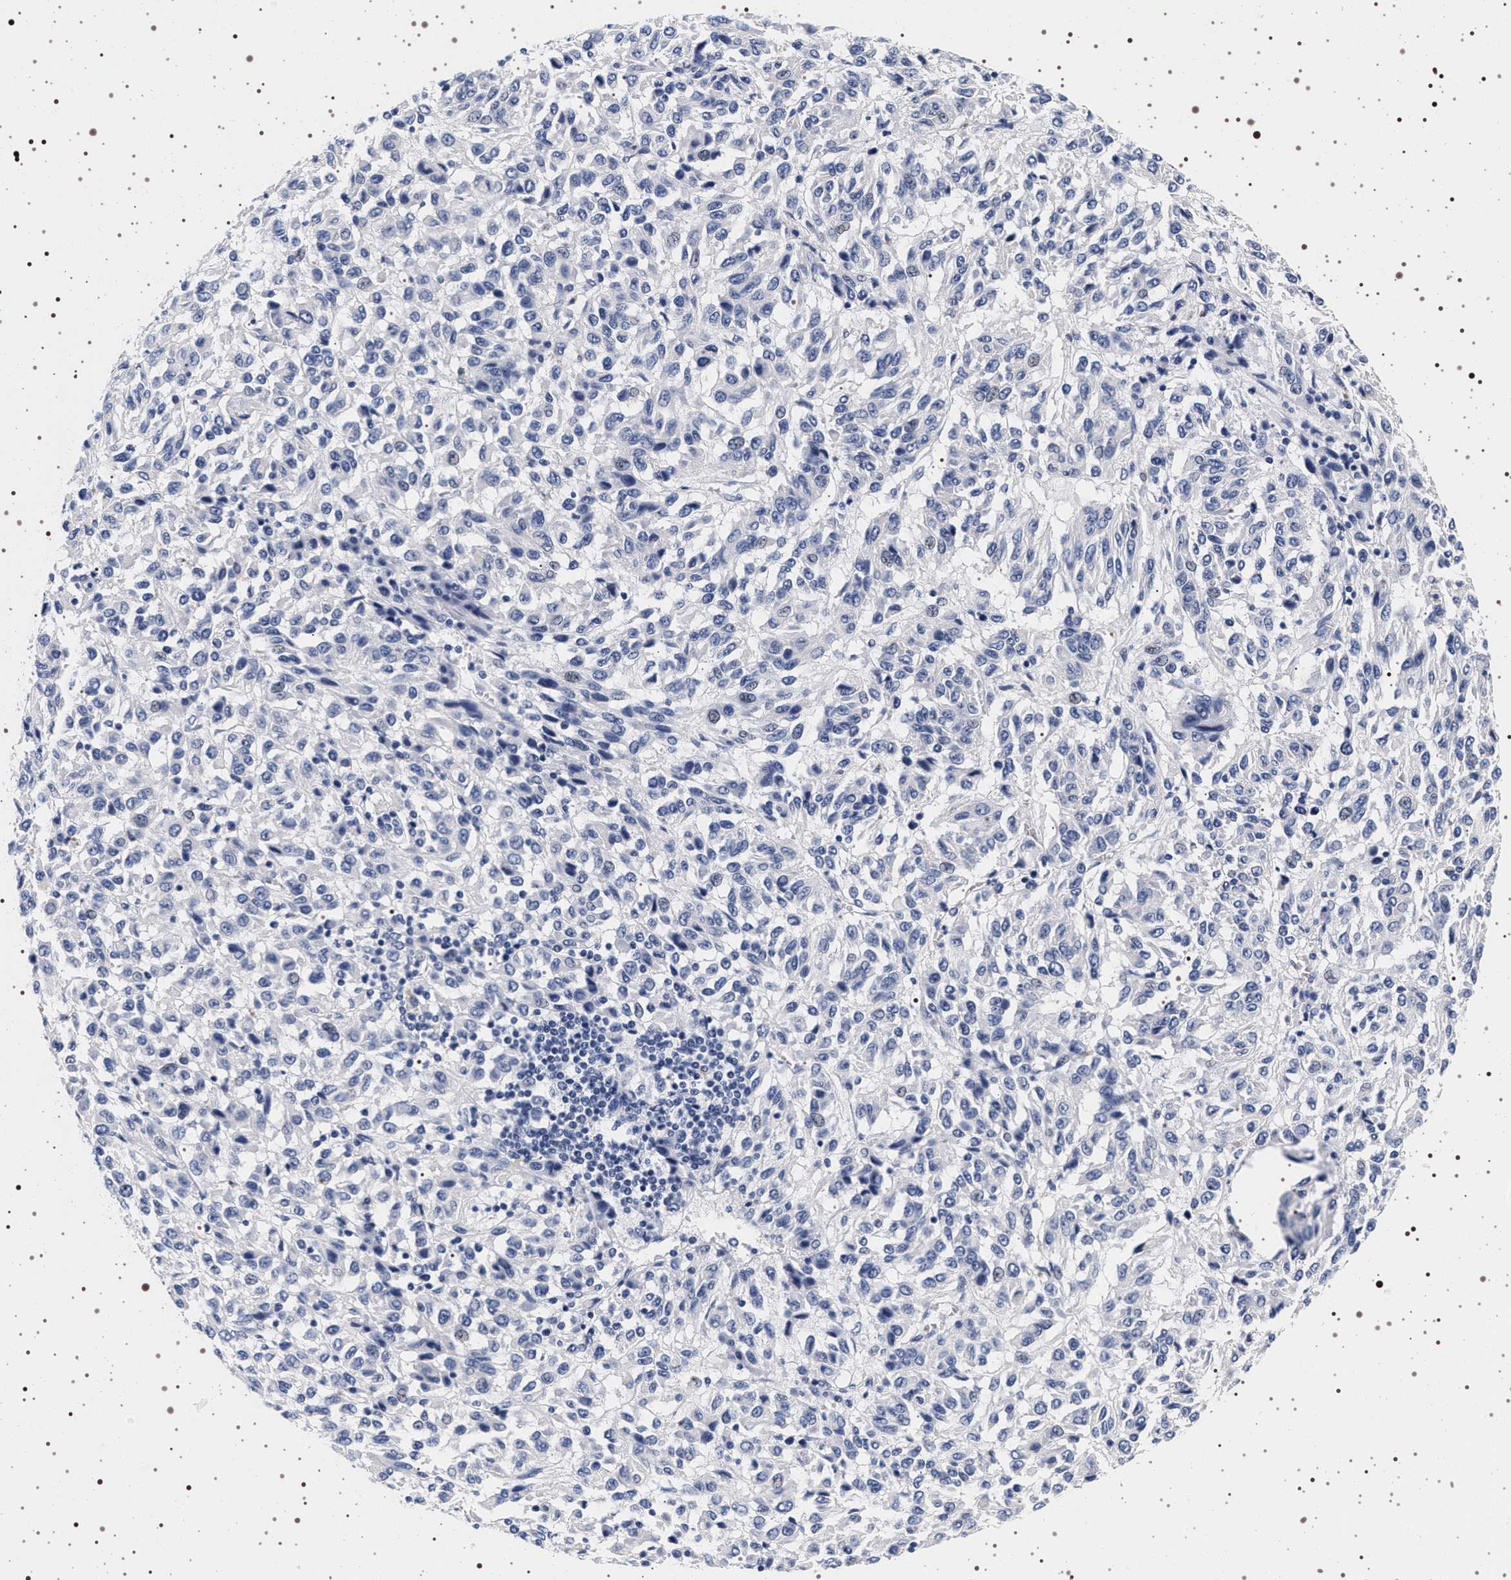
{"staining": {"intensity": "negative", "quantity": "none", "location": "none"}, "tissue": "melanoma", "cell_type": "Tumor cells", "image_type": "cancer", "snomed": [{"axis": "morphology", "description": "Malignant melanoma, Metastatic site"}, {"axis": "topography", "description": "Lung"}], "caption": "This histopathology image is of melanoma stained with immunohistochemistry to label a protein in brown with the nuclei are counter-stained blue. There is no positivity in tumor cells.", "gene": "SYN1", "patient": {"sex": "male", "age": 64}}